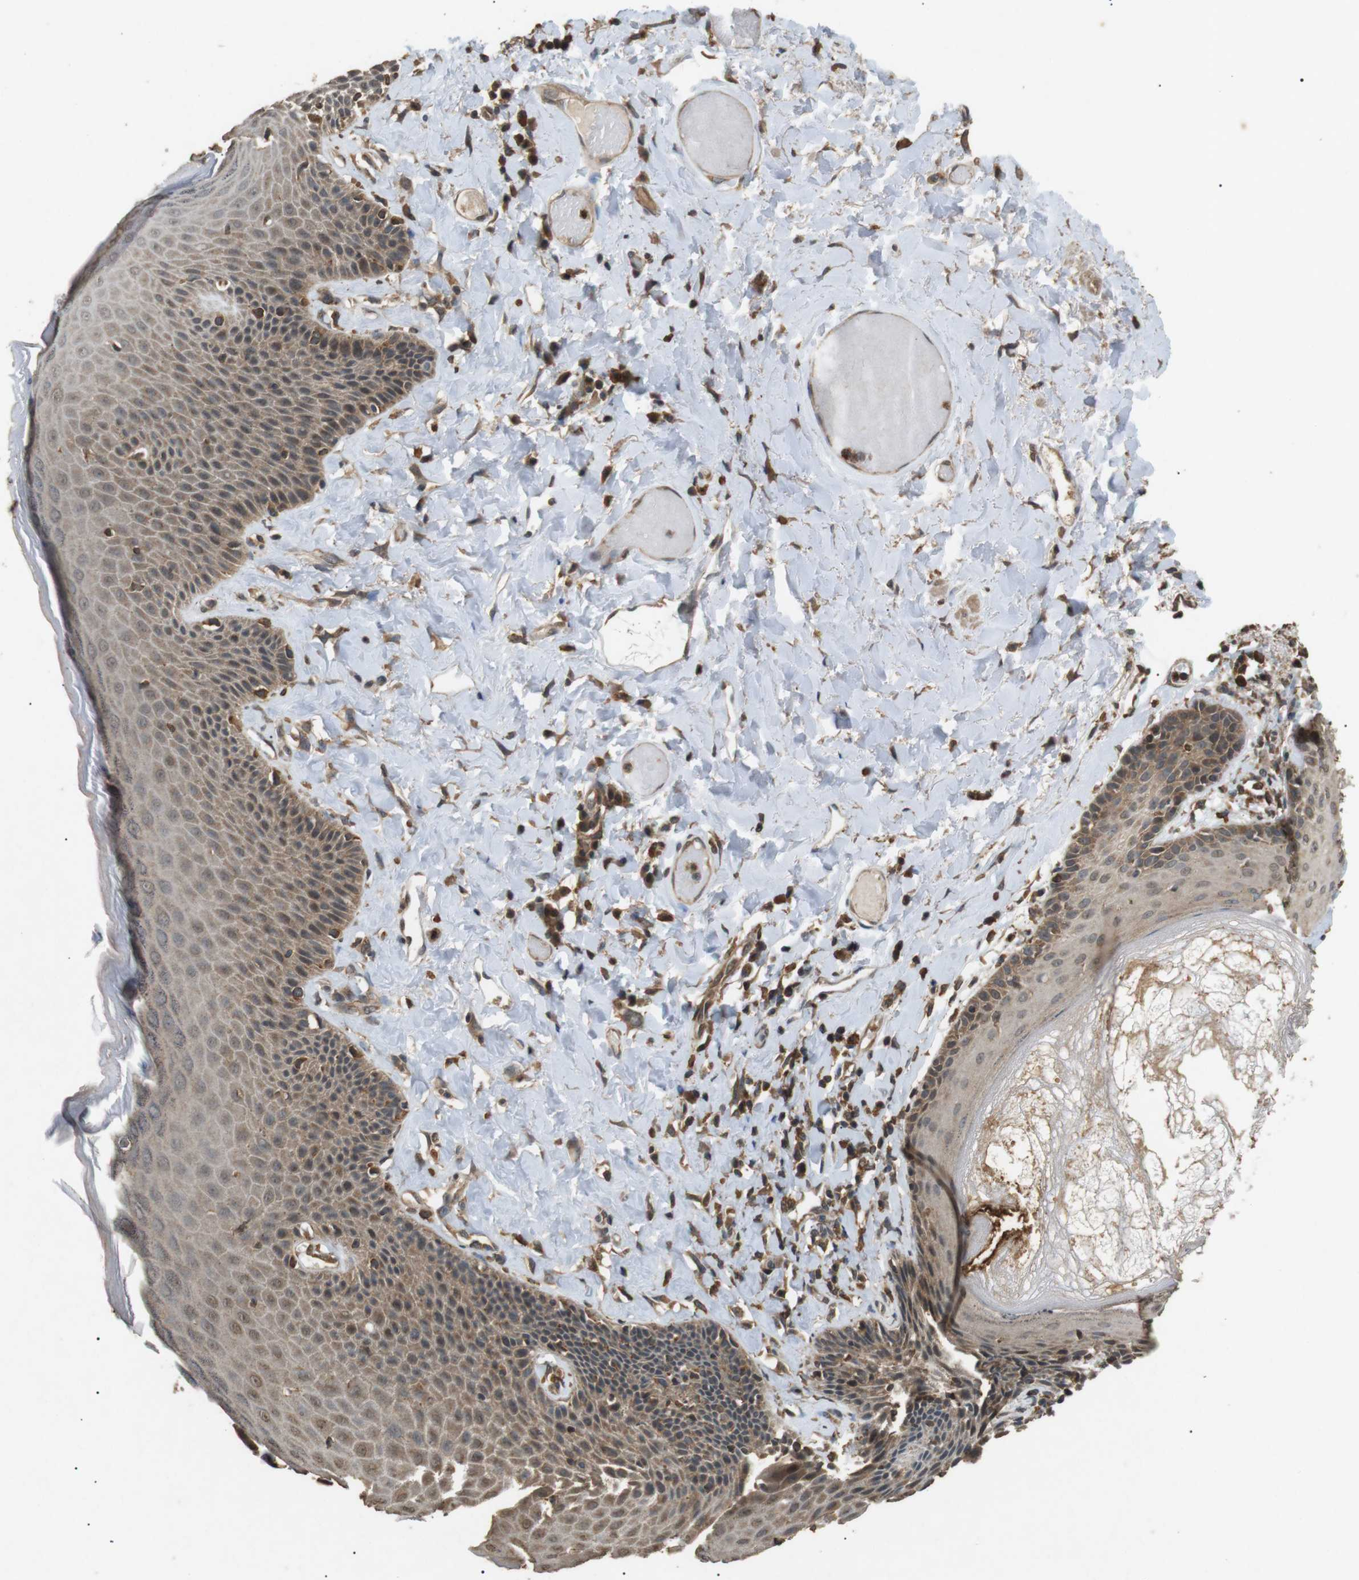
{"staining": {"intensity": "moderate", "quantity": "25%-75%", "location": "cytoplasmic/membranous"}, "tissue": "skin", "cell_type": "Epidermal cells", "image_type": "normal", "snomed": [{"axis": "morphology", "description": "Normal tissue, NOS"}, {"axis": "topography", "description": "Anal"}], "caption": "IHC of normal human skin demonstrates medium levels of moderate cytoplasmic/membranous expression in about 25%-75% of epidermal cells.", "gene": "TBC1D15", "patient": {"sex": "male", "age": 69}}